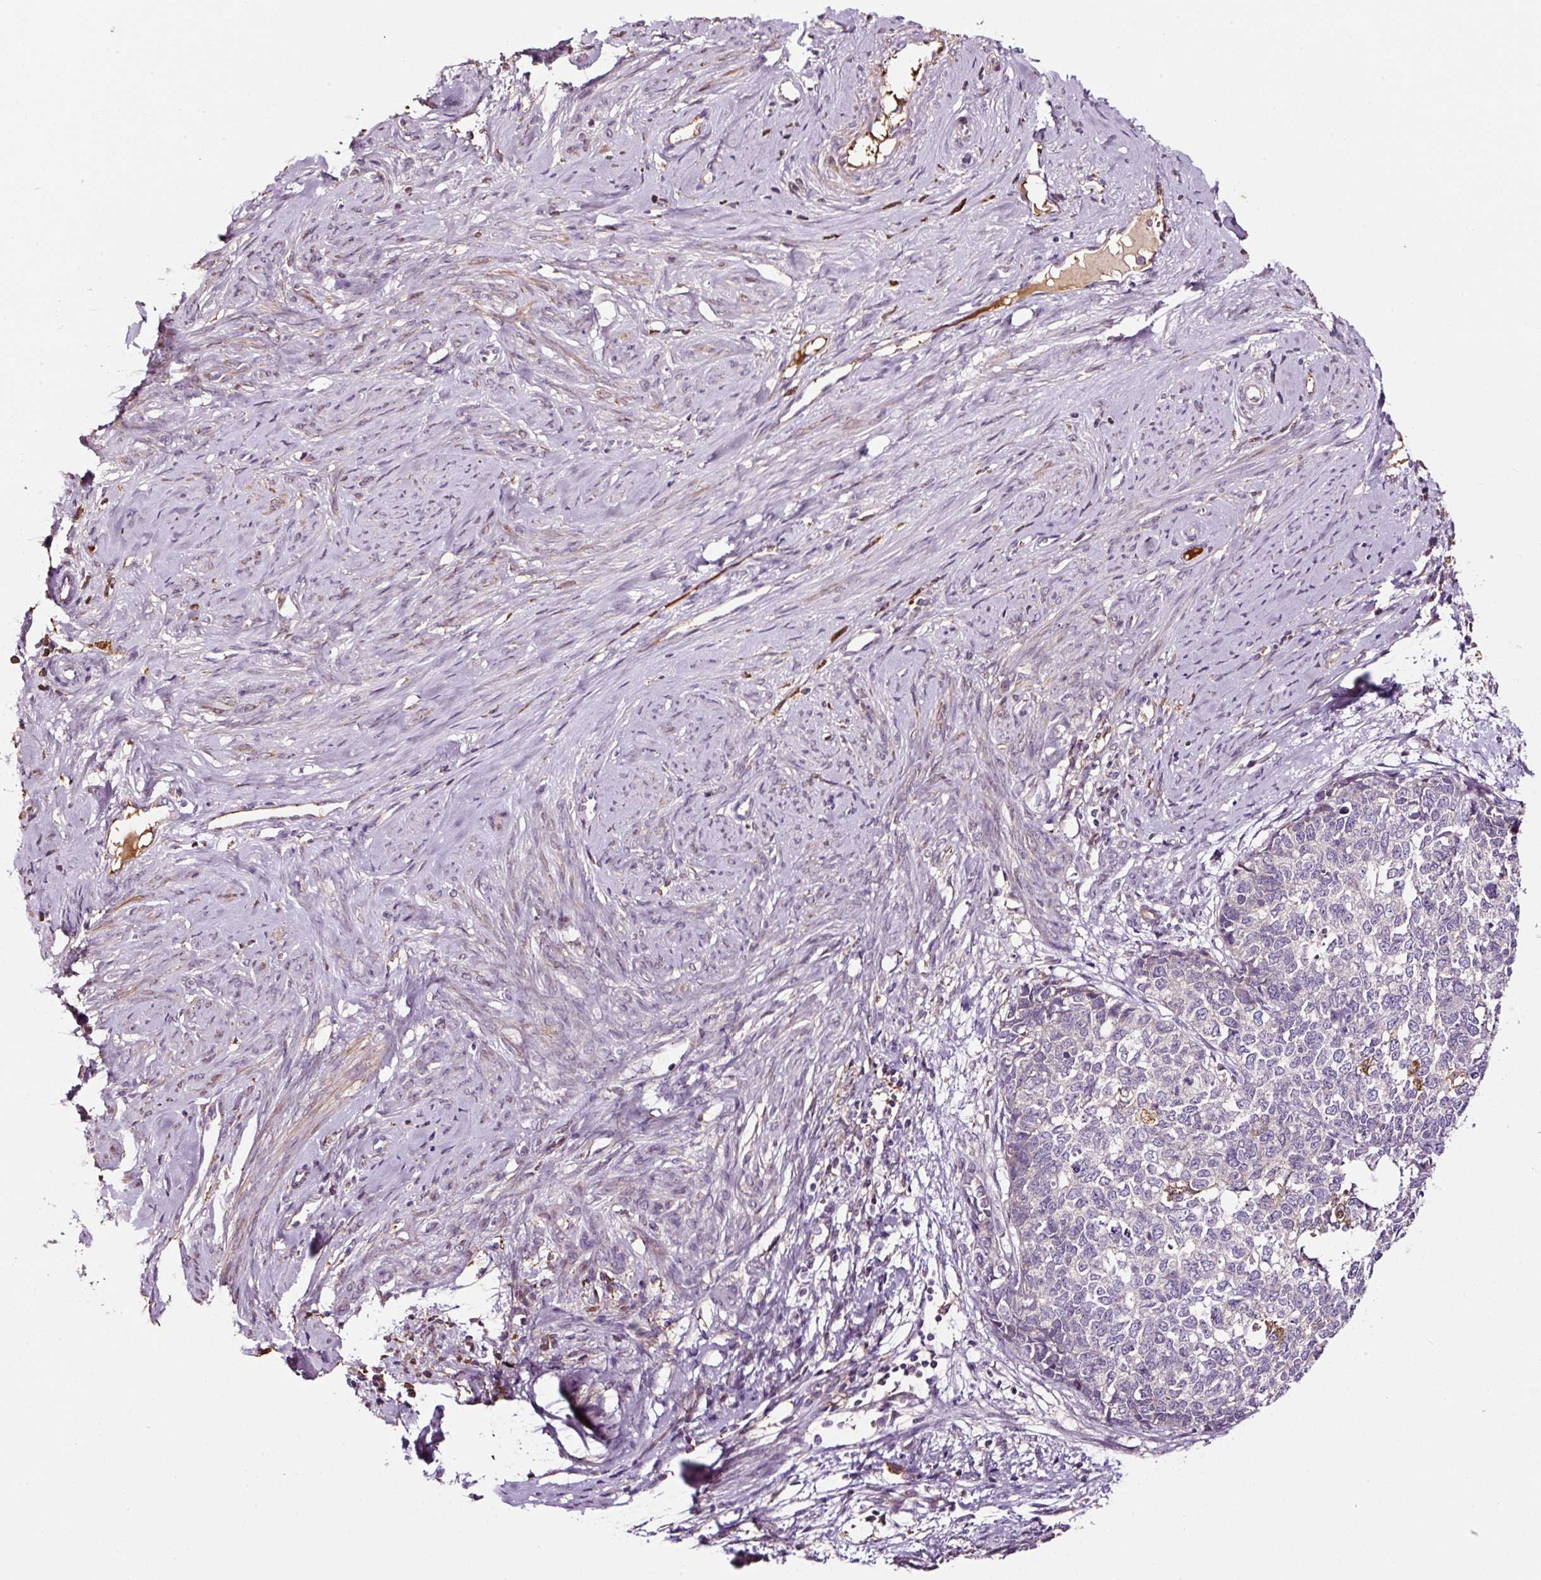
{"staining": {"intensity": "negative", "quantity": "none", "location": "none"}, "tissue": "cervical cancer", "cell_type": "Tumor cells", "image_type": "cancer", "snomed": [{"axis": "morphology", "description": "Squamous cell carcinoma, NOS"}, {"axis": "topography", "description": "Cervix"}], "caption": "Cervical cancer (squamous cell carcinoma) was stained to show a protein in brown. There is no significant staining in tumor cells. (Brightfield microscopy of DAB (3,3'-diaminobenzidine) IHC at high magnification).", "gene": "LRRC24", "patient": {"sex": "female", "age": 63}}